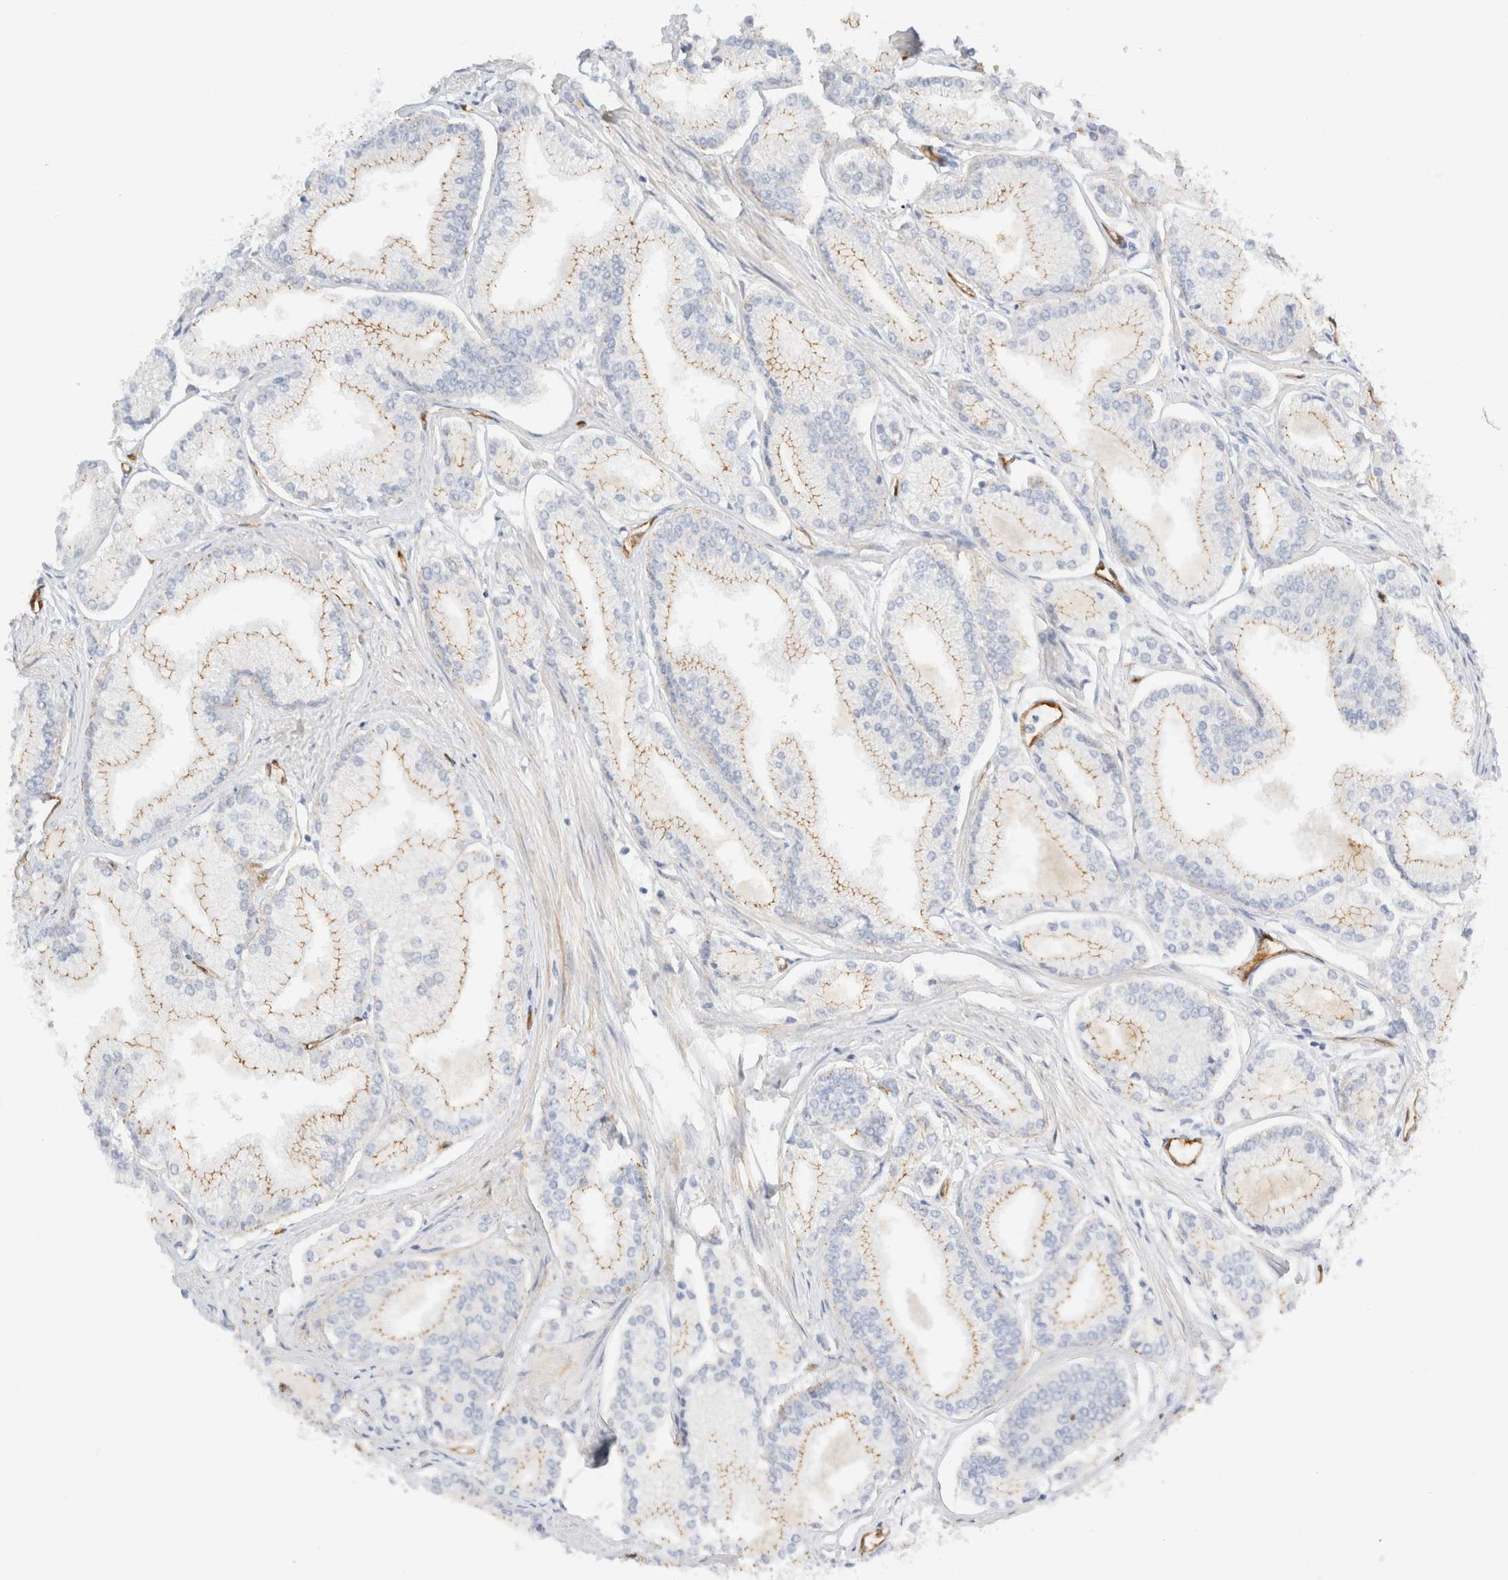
{"staining": {"intensity": "weak", "quantity": "25%-75%", "location": "cytoplasmic/membranous"}, "tissue": "prostate cancer", "cell_type": "Tumor cells", "image_type": "cancer", "snomed": [{"axis": "morphology", "description": "Adenocarcinoma, Low grade"}, {"axis": "topography", "description": "Prostate"}], "caption": "Prostate cancer stained with IHC exhibits weak cytoplasmic/membranous expression in about 25%-75% of tumor cells.", "gene": "LMCD1", "patient": {"sex": "male", "age": 52}}